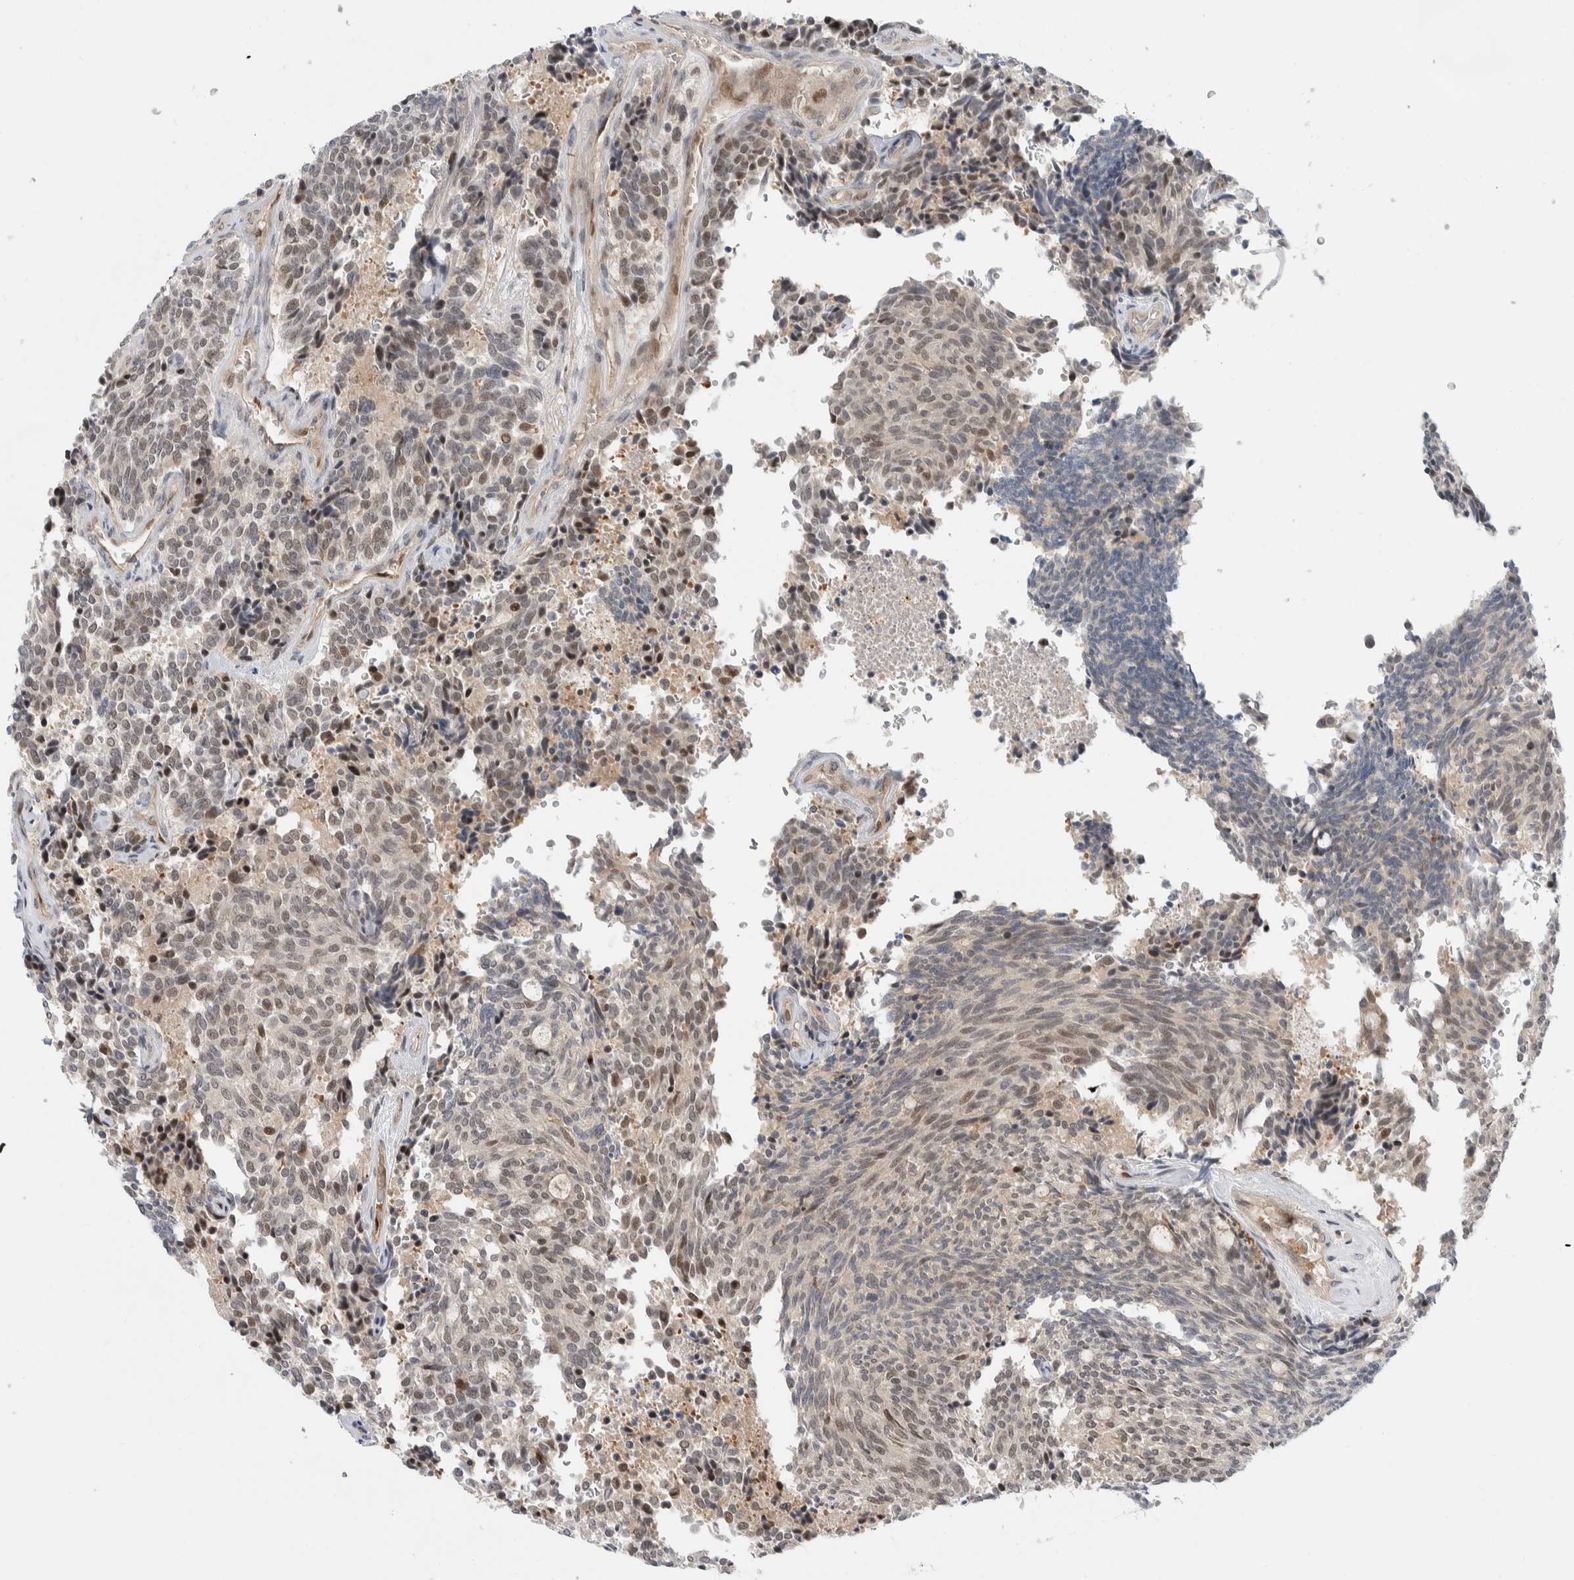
{"staining": {"intensity": "weak", "quantity": "25%-75%", "location": "nuclear"}, "tissue": "carcinoid", "cell_type": "Tumor cells", "image_type": "cancer", "snomed": [{"axis": "morphology", "description": "Carcinoid, malignant, NOS"}, {"axis": "topography", "description": "Pancreas"}], "caption": "Immunohistochemical staining of human carcinoid (malignant) demonstrates weak nuclear protein staining in approximately 25%-75% of tumor cells.", "gene": "NCR3LG1", "patient": {"sex": "female", "age": 54}}